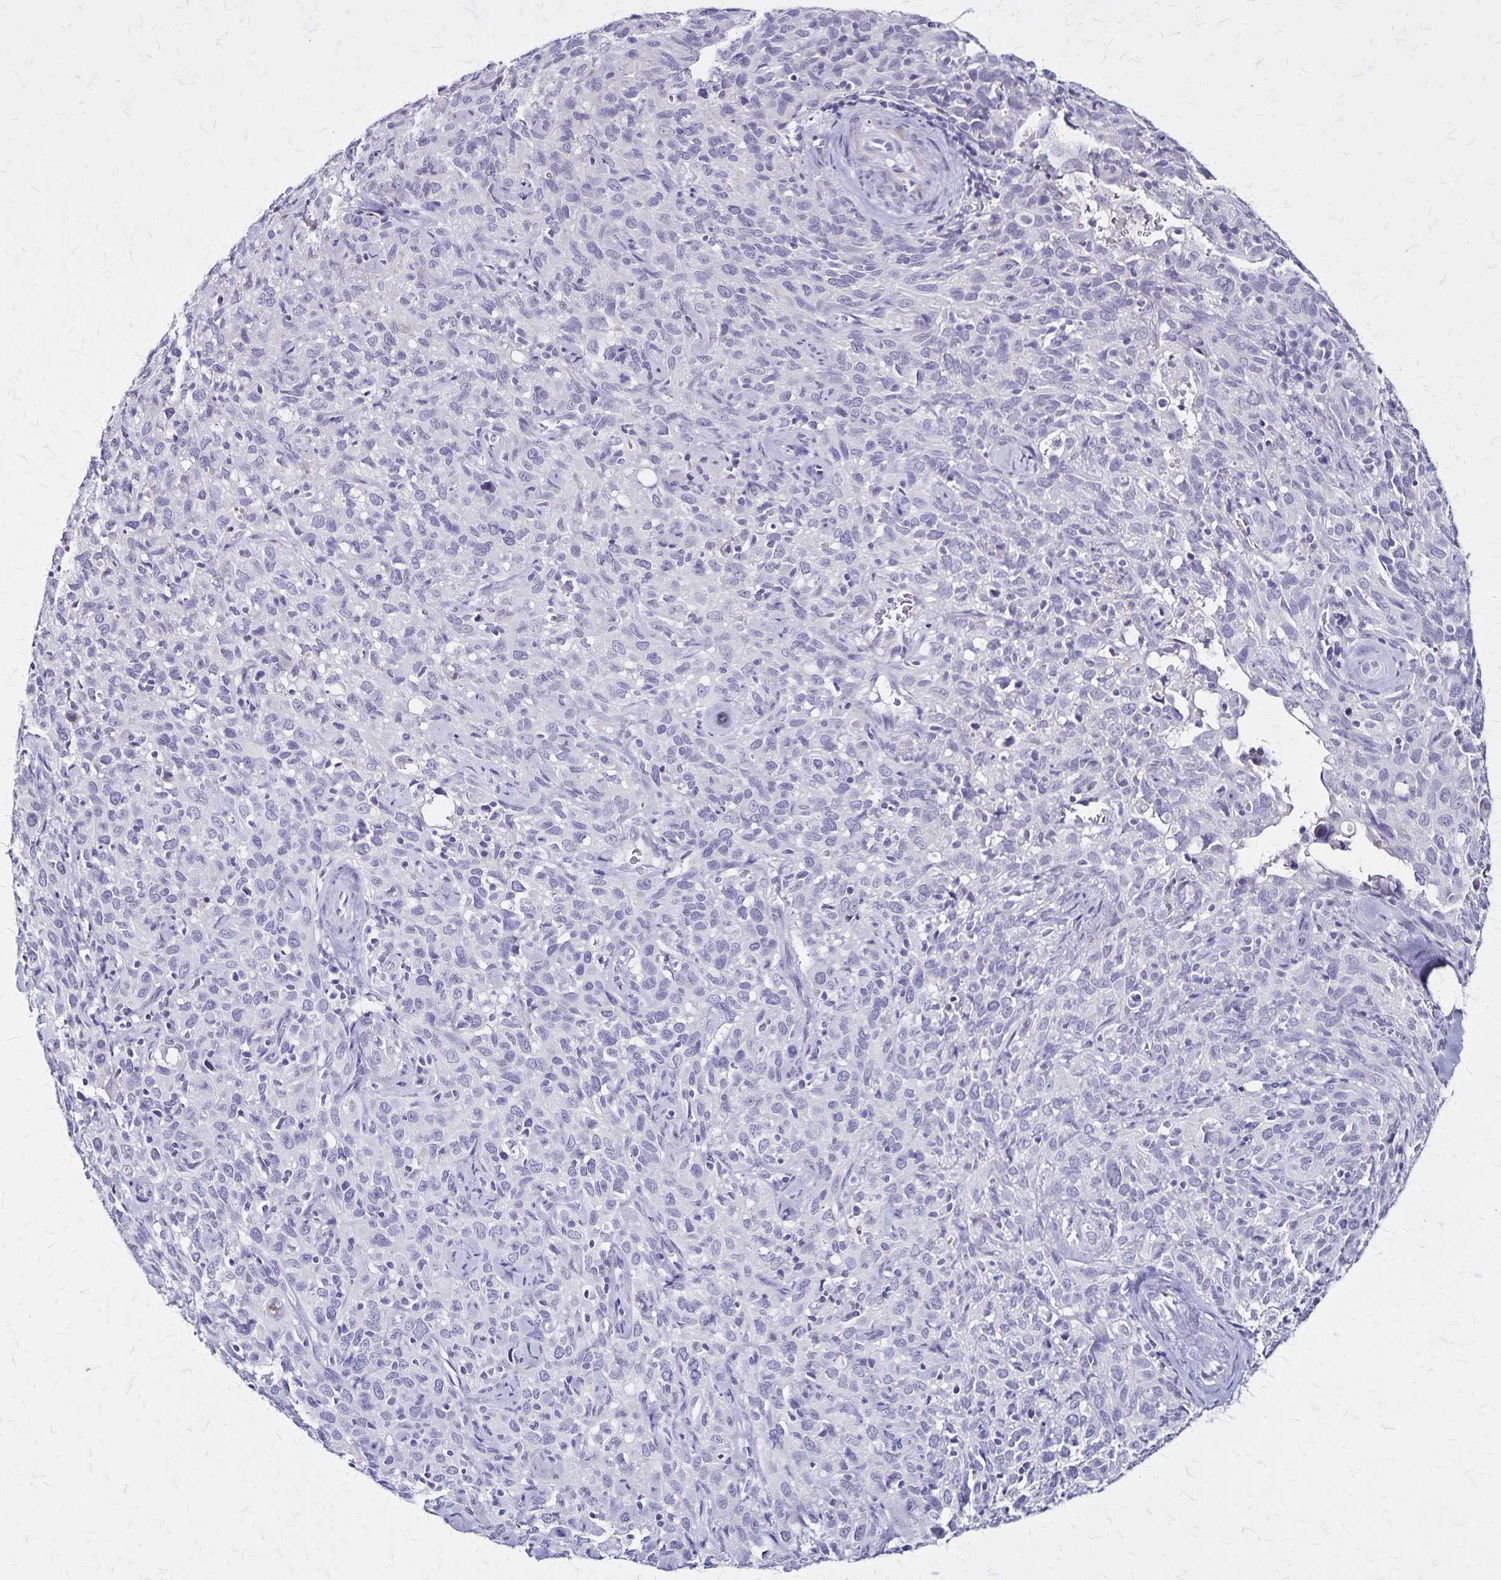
{"staining": {"intensity": "negative", "quantity": "none", "location": "none"}, "tissue": "cervical cancer", "cell_type": "Tumor cells", "image_type": "cancer", "snomed": [{"axis": "morphology", "description": "Normal tissue, NOS"}, {"axis": "morphology", "description": "Squamous cell carcinoma, NOS"}, {"axis": "topography", "description": "Cervix"}], "caption": "Photomicrograph shows no significant protein staining in tumor cells of cervical squamous cell carcinoma. (DAB (3,3'-diaminobenzidine) IHC, high magnification).", "gene": "PLXNA4", "patient": {"sex": "female", "age": 51}}